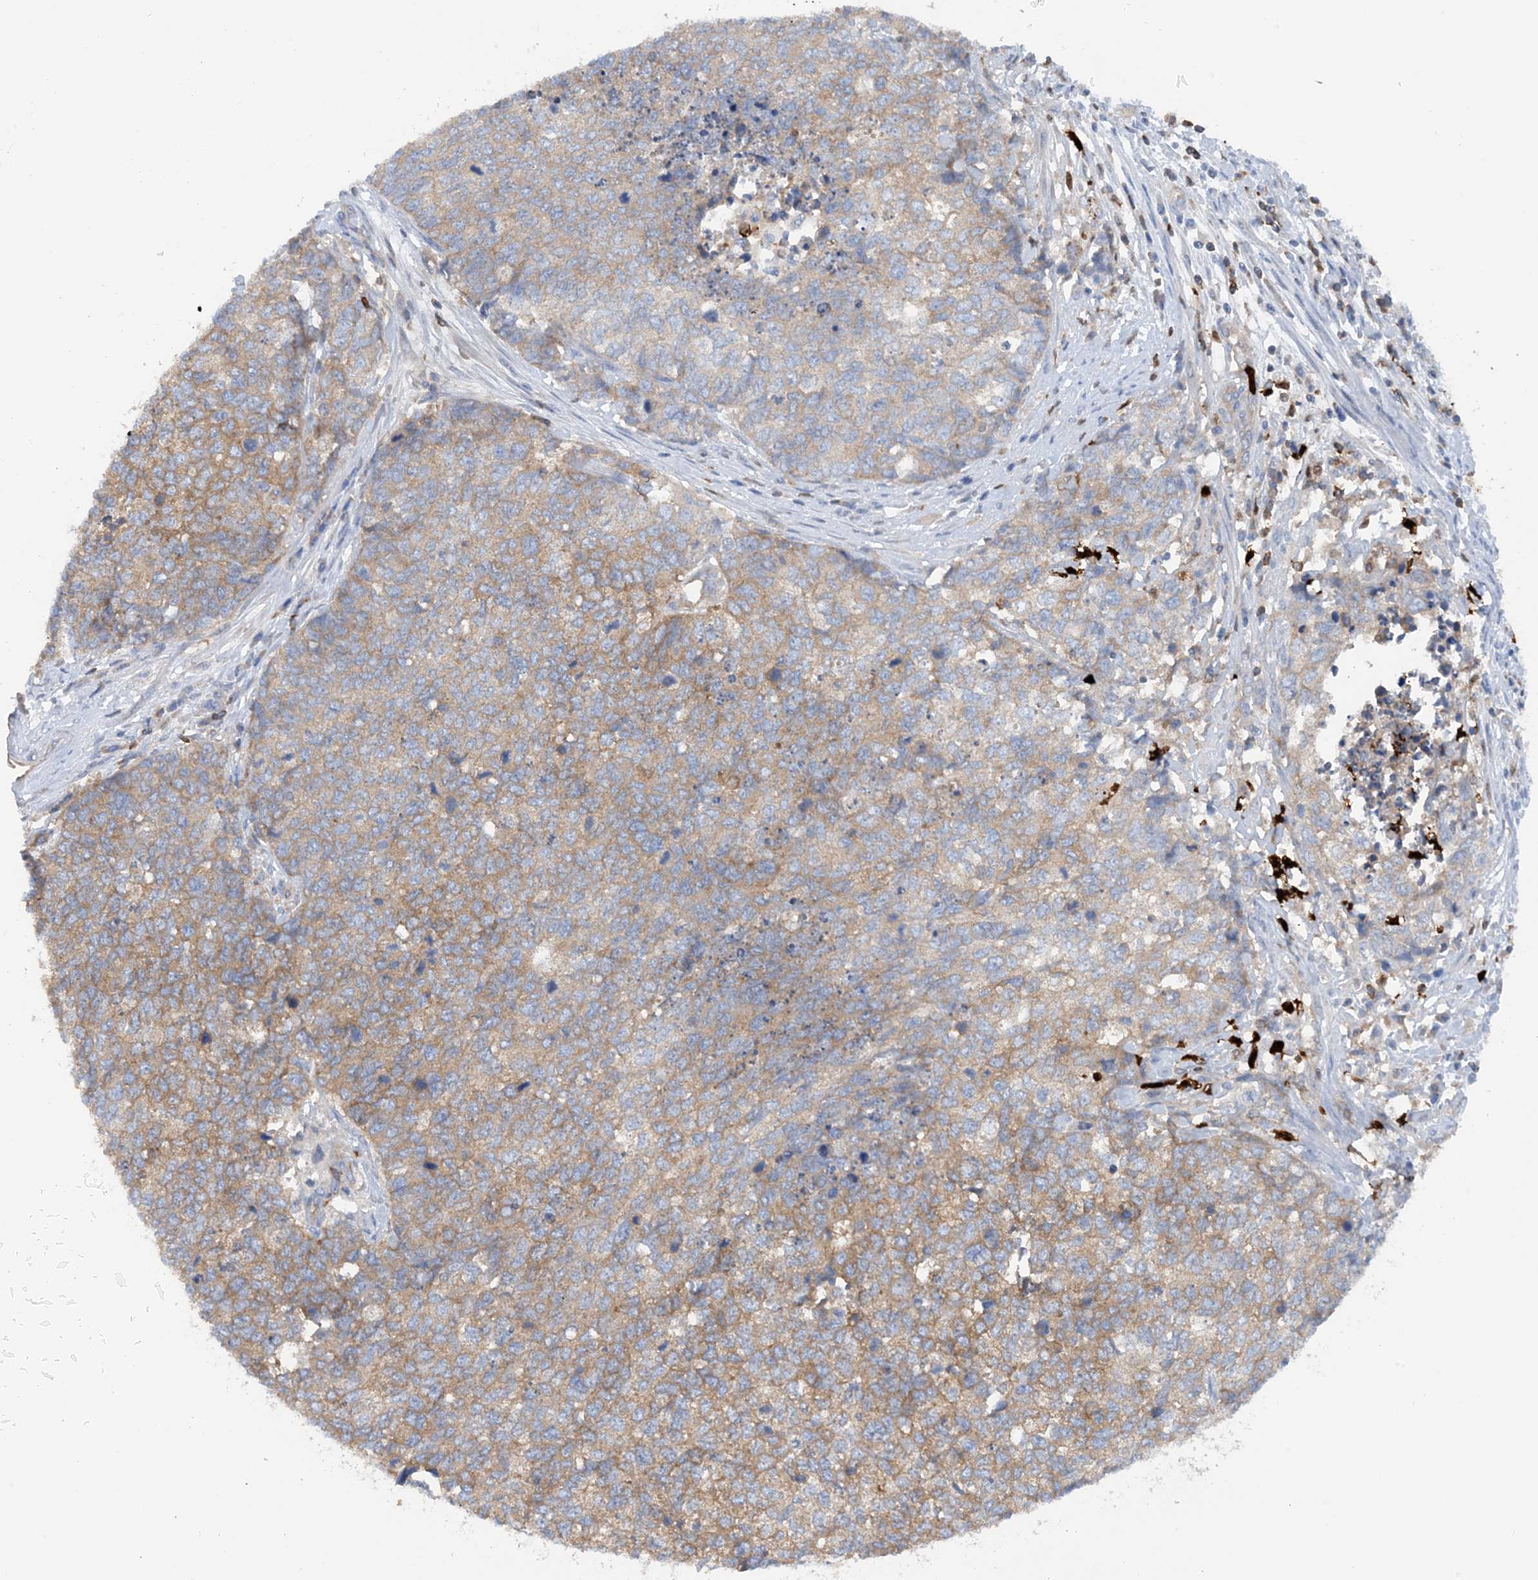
{"staining": {"intensity": "weak", "quantity": ">75%", "location": "cytoplasmic/membranous"}, "tissue": "cervical cancer", "cell_type": "Tumor cells", "image_type": "cancer", "snomed": [{"axis": "morphology", "description": "Squamous cell carcinoma, NOS"}, {"axis": "topography", "description": "Cervix"}], "caption": "Protein expression analysis of human cervical squamous cell carcinoma reveals weak cytoplasmic/membranous positivity in approximately >75% of tumor cells.", "gene": "PHACTR2", "patient": {"sex": "female", "age": 63}}